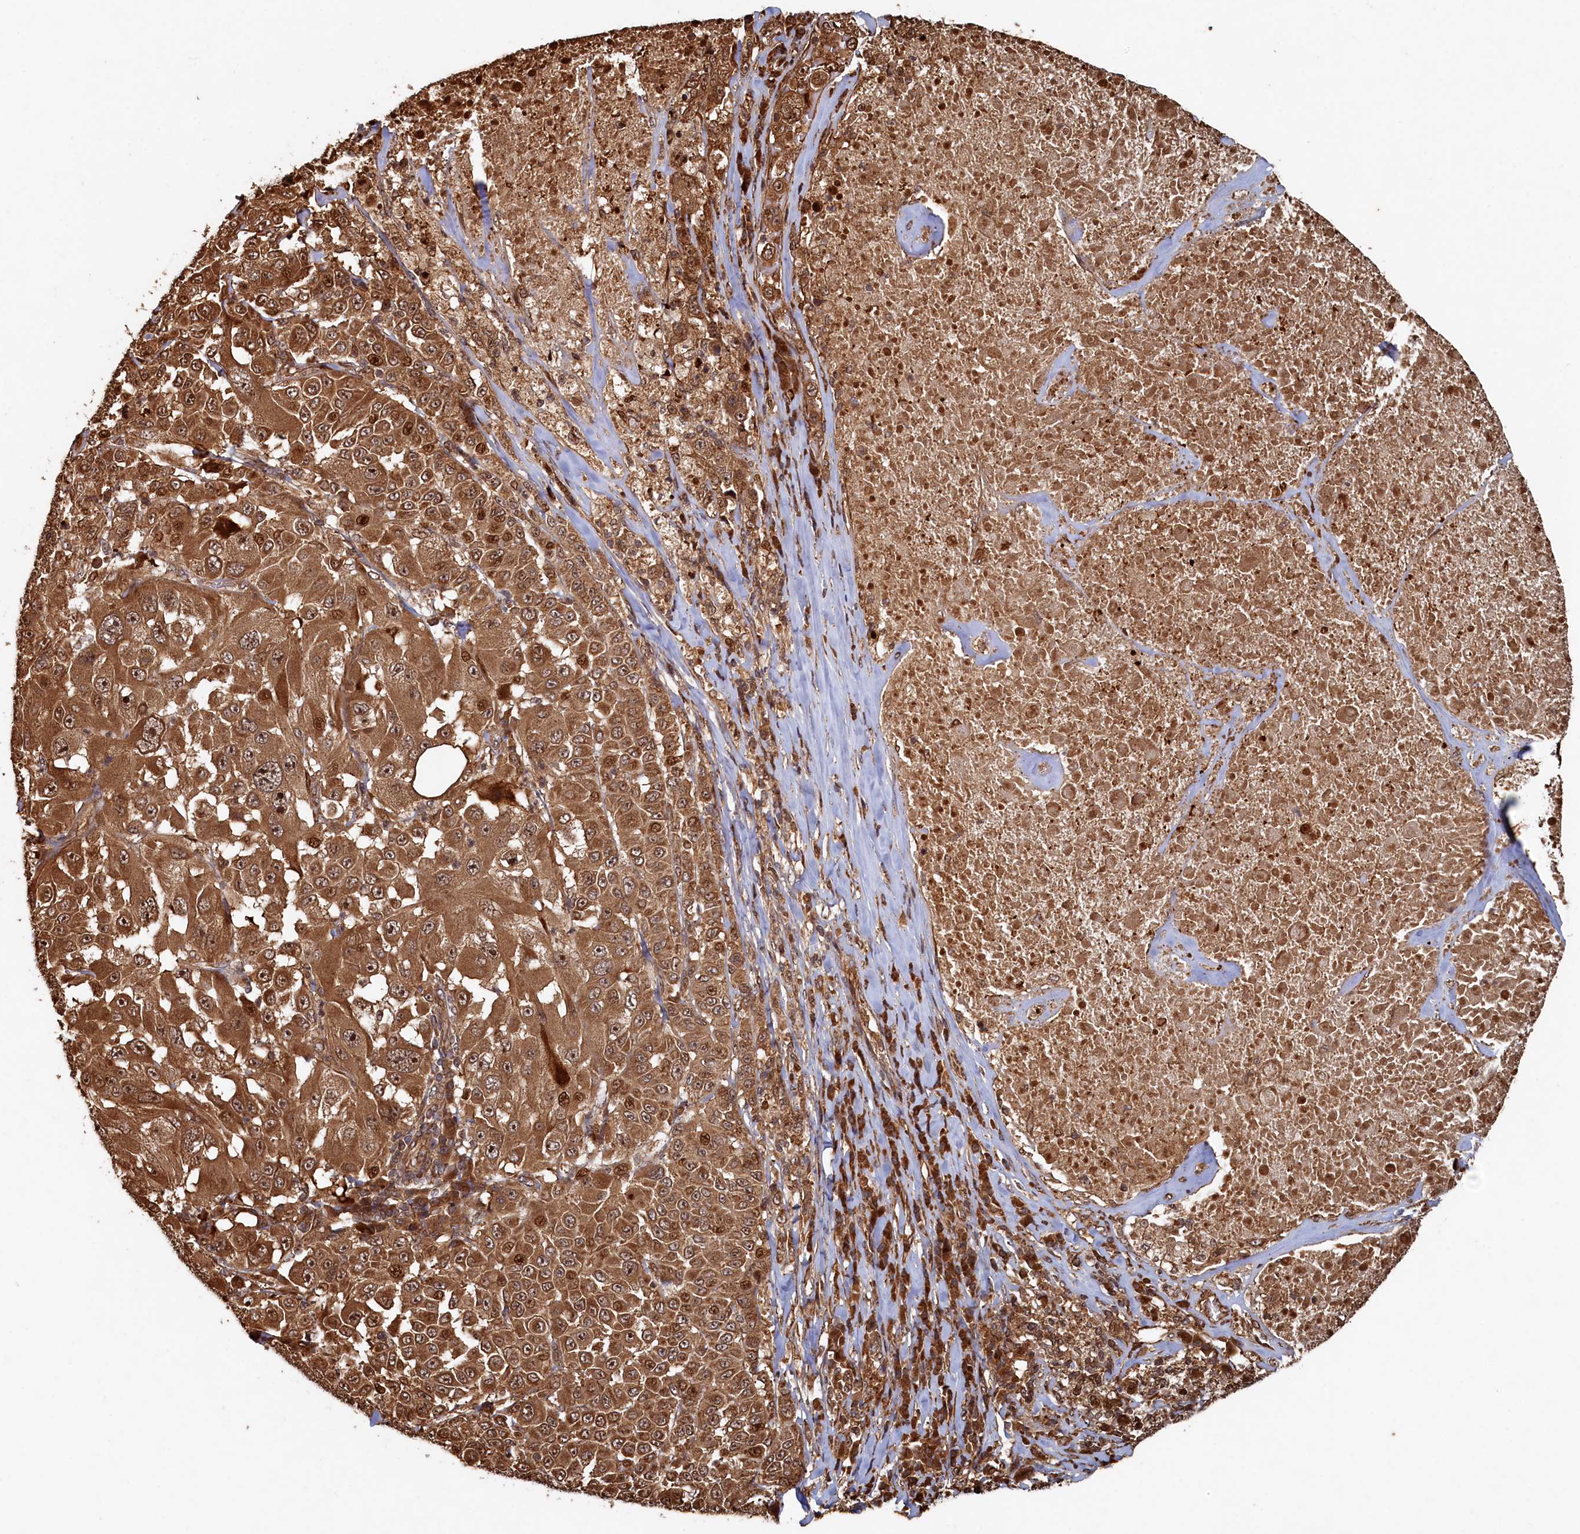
{"staining": {"intensity": "strong", "quantity": ">75%", "location": "cytoplasmic/membranous,nuclear"}, "tissue": "melanoma", "cell_type": "Tumor cells", "image_type": "cancer", "snomed": [{"axis": "morphology", "description": "Malignant melanoma, Metastatic site"}, {"axis": "topography", "description": "Lymph node"}], "caption": "Malignant melanoma (metastatic site) stained with DAB IHC displays high levels of strong cytoplasmic/membranous and nuclear staining in about >75% of tumor cells. Nuclei are stained in blue.", "gene": "PIGN", "patient": {"sex": "male", "age": 62}}